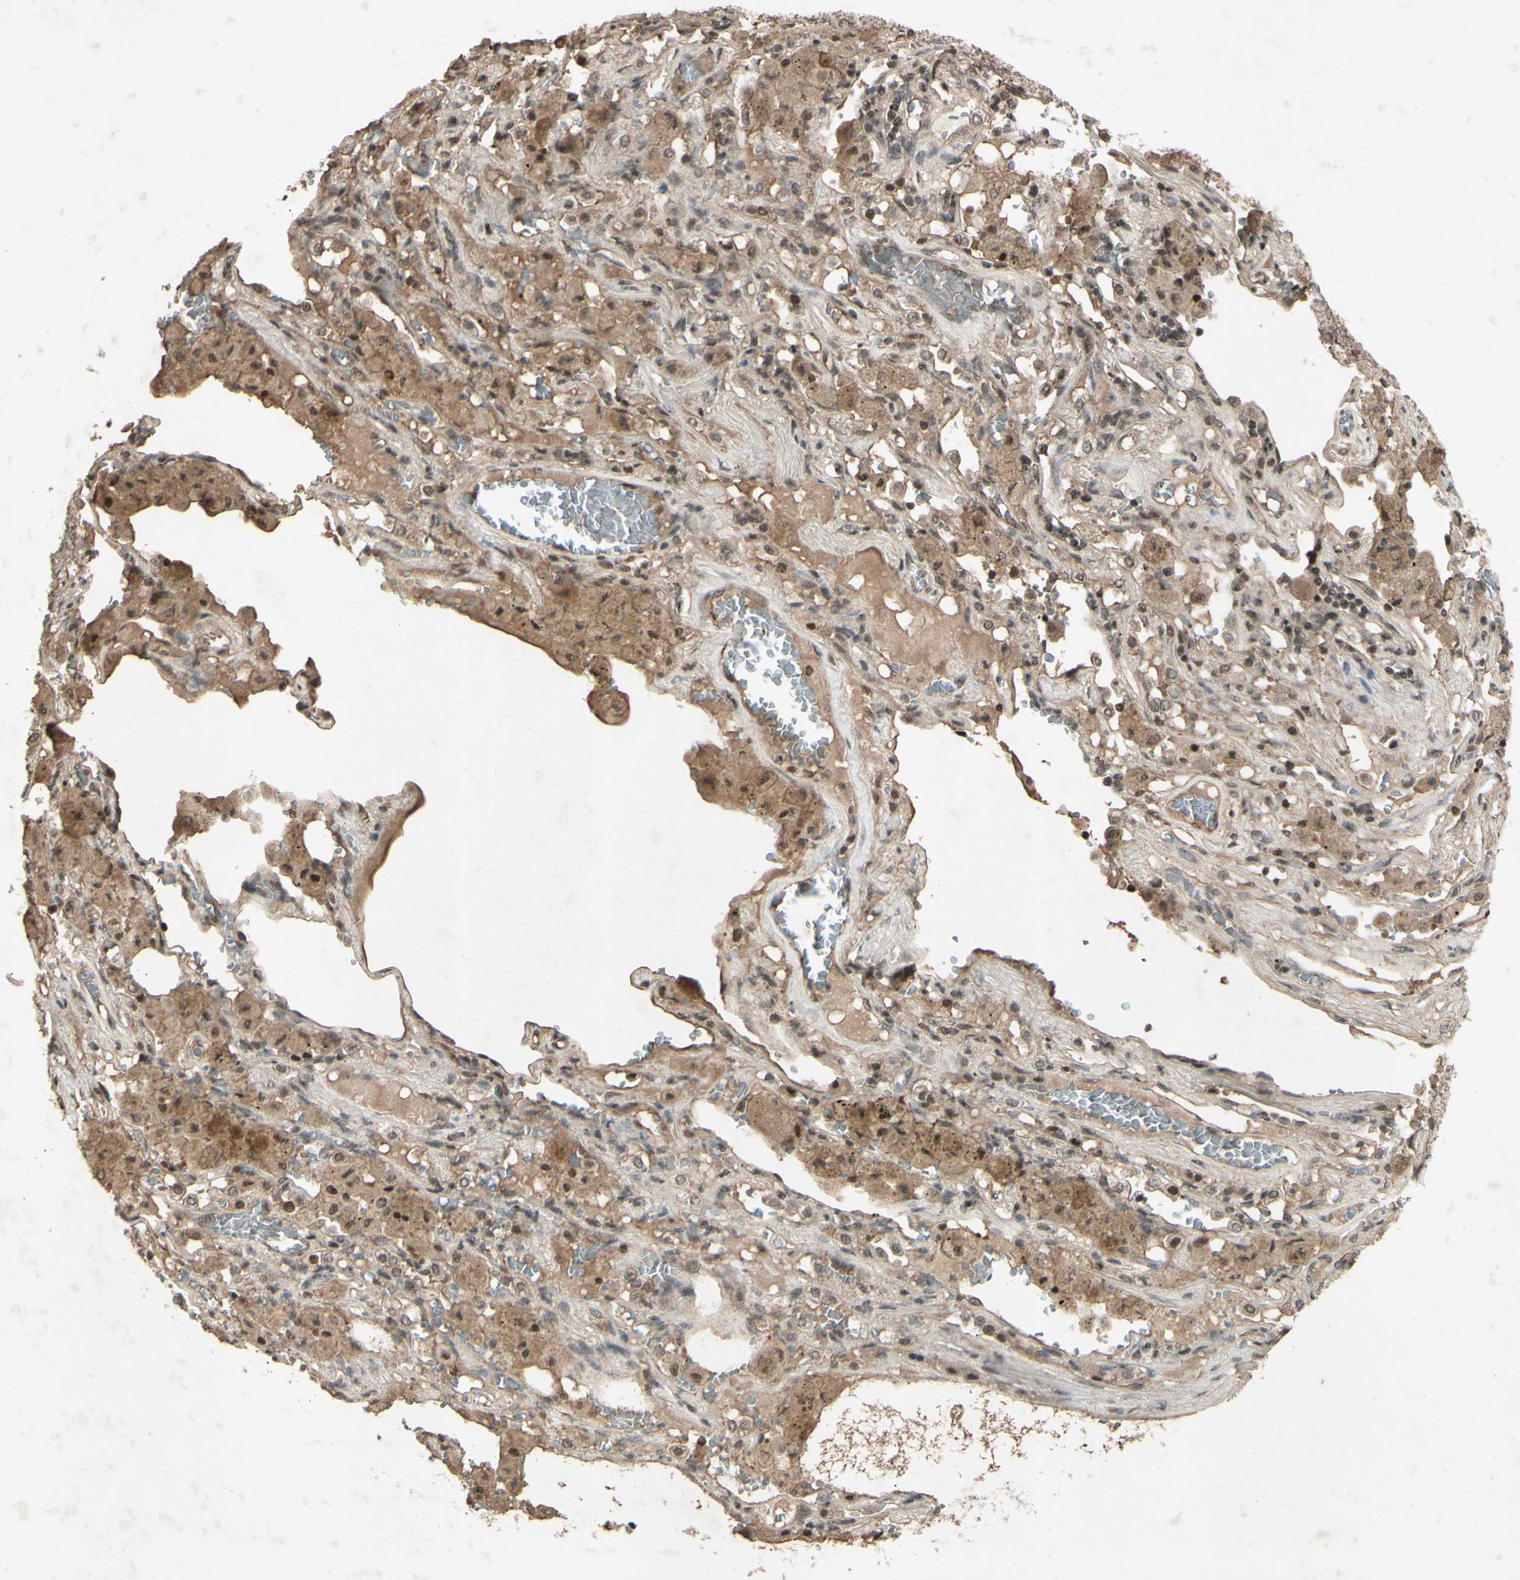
{"staining": {"intensity": "moderate", "quantity": ">75%", "location": "cytoplasmic/membranous,nuclear"}, "tissue": "lung cancer", "cell_type": "Tumor cells", "image_type": "cancer", "snomed": [{"axis": "morphology", "description": "Squamous cell carcinoma, NOS"}, {"axis": "topography", "description": "Lung"}], "caption": "The immunohistochemical stain labels moderate cytoplasmic/membranous and nuclear staining in tumor cells of lung cancer (squamous cell carcinoma) tissue.", "gene": "SNW1", "patient": {"sex": "male", "age": 57}}